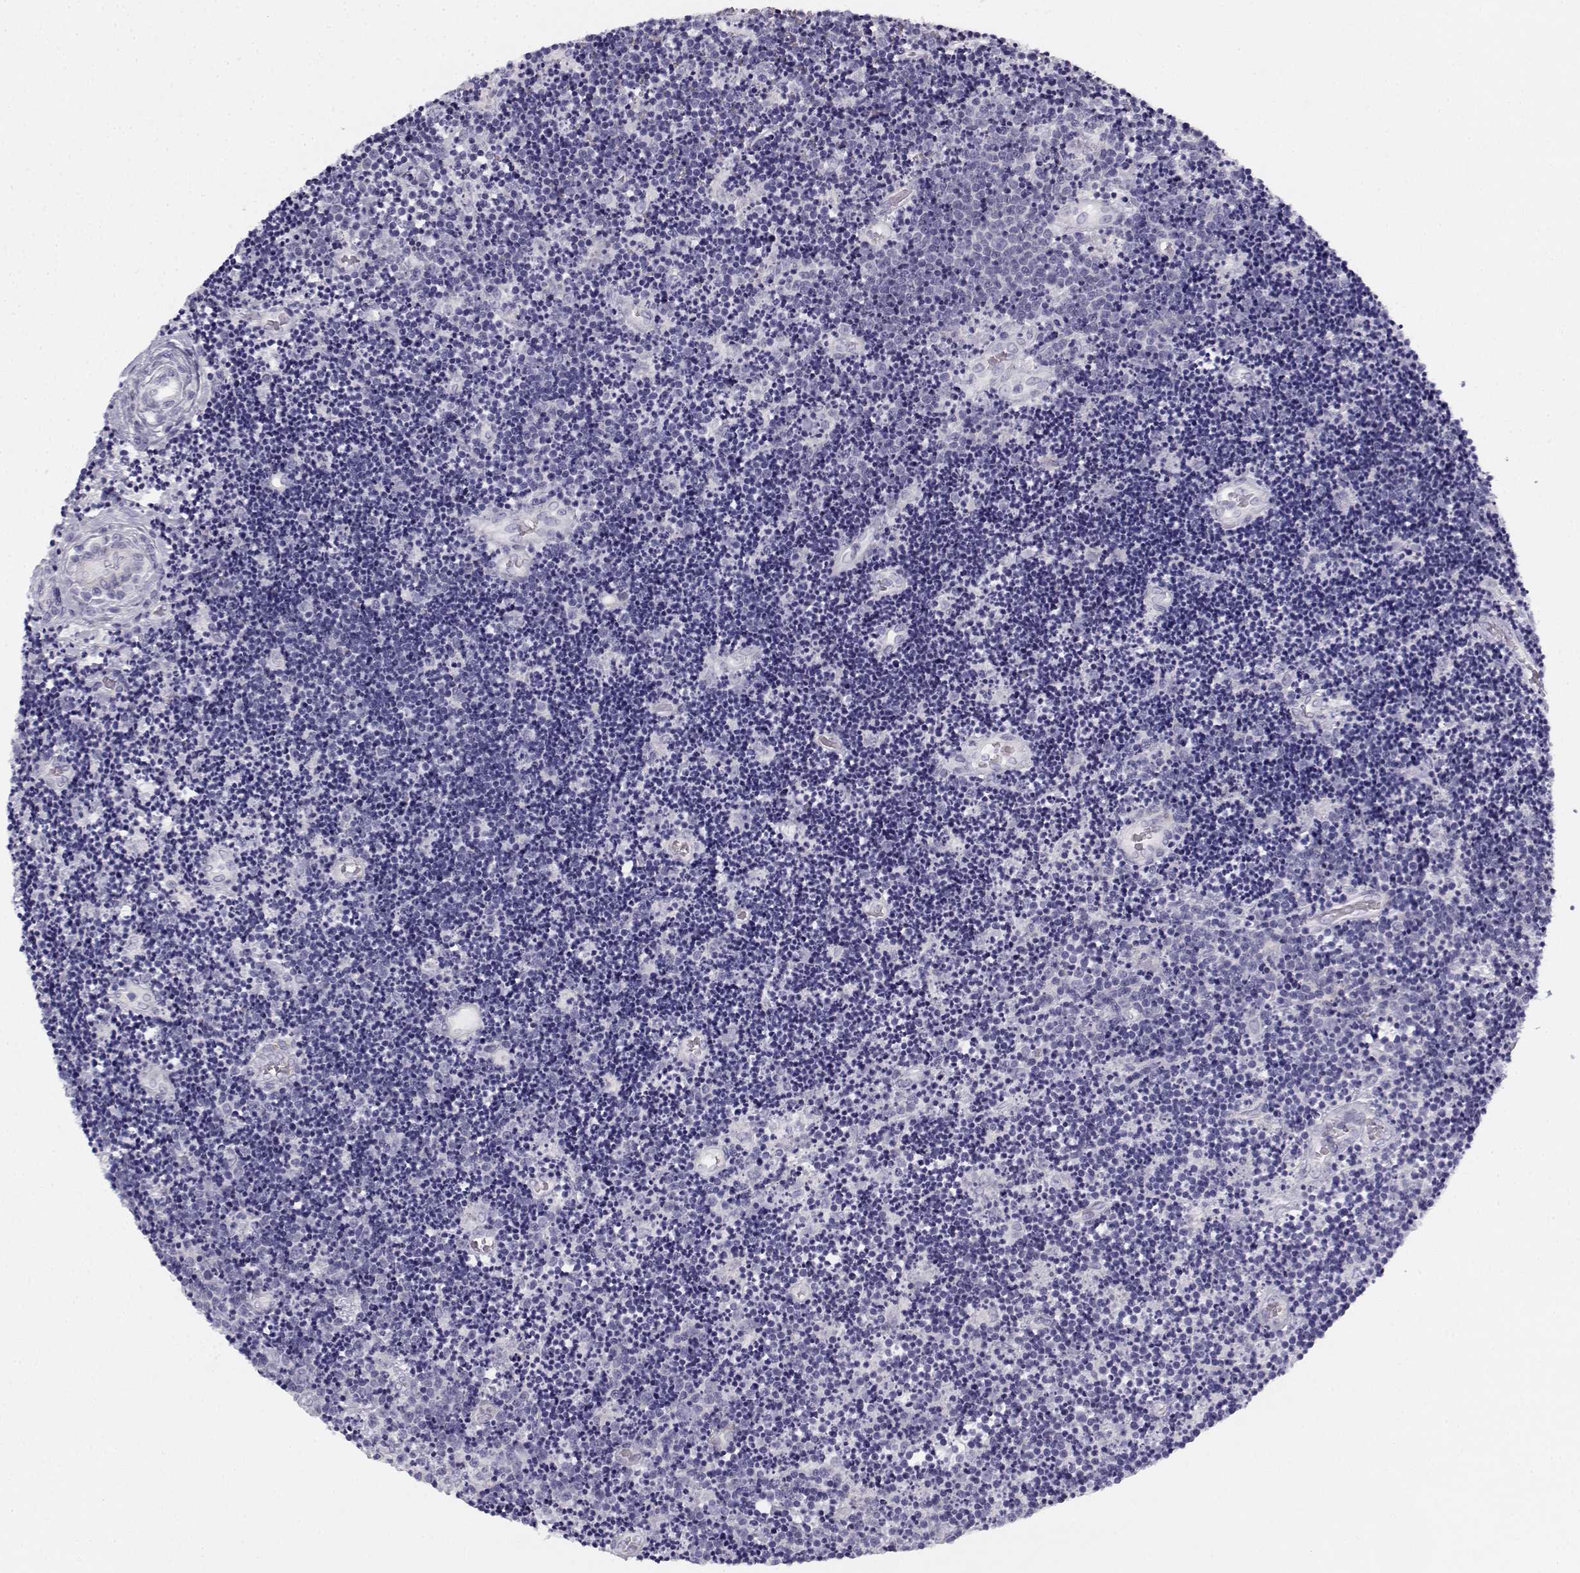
{"staining": {"intensity": "negative", "quantity": "none", "location": "none"}, "tissue": "lymphoma", "cell_type": "Tumor cells", "image_type": "cancer", "snomed": [{"axis": "morphology", "description": "Malignant lymphoma, non-Hodgkin's type, Low grade"}, {"axis": "topography", "description": "Brain"}], "caption": "Protein analysis of malignant lymphoma, non-Hodgkin's type (low-grade) shows no significant expression in tumor cells.", "gene": "CREB3L3", "patient": {"sex": "female", "age": 66}}